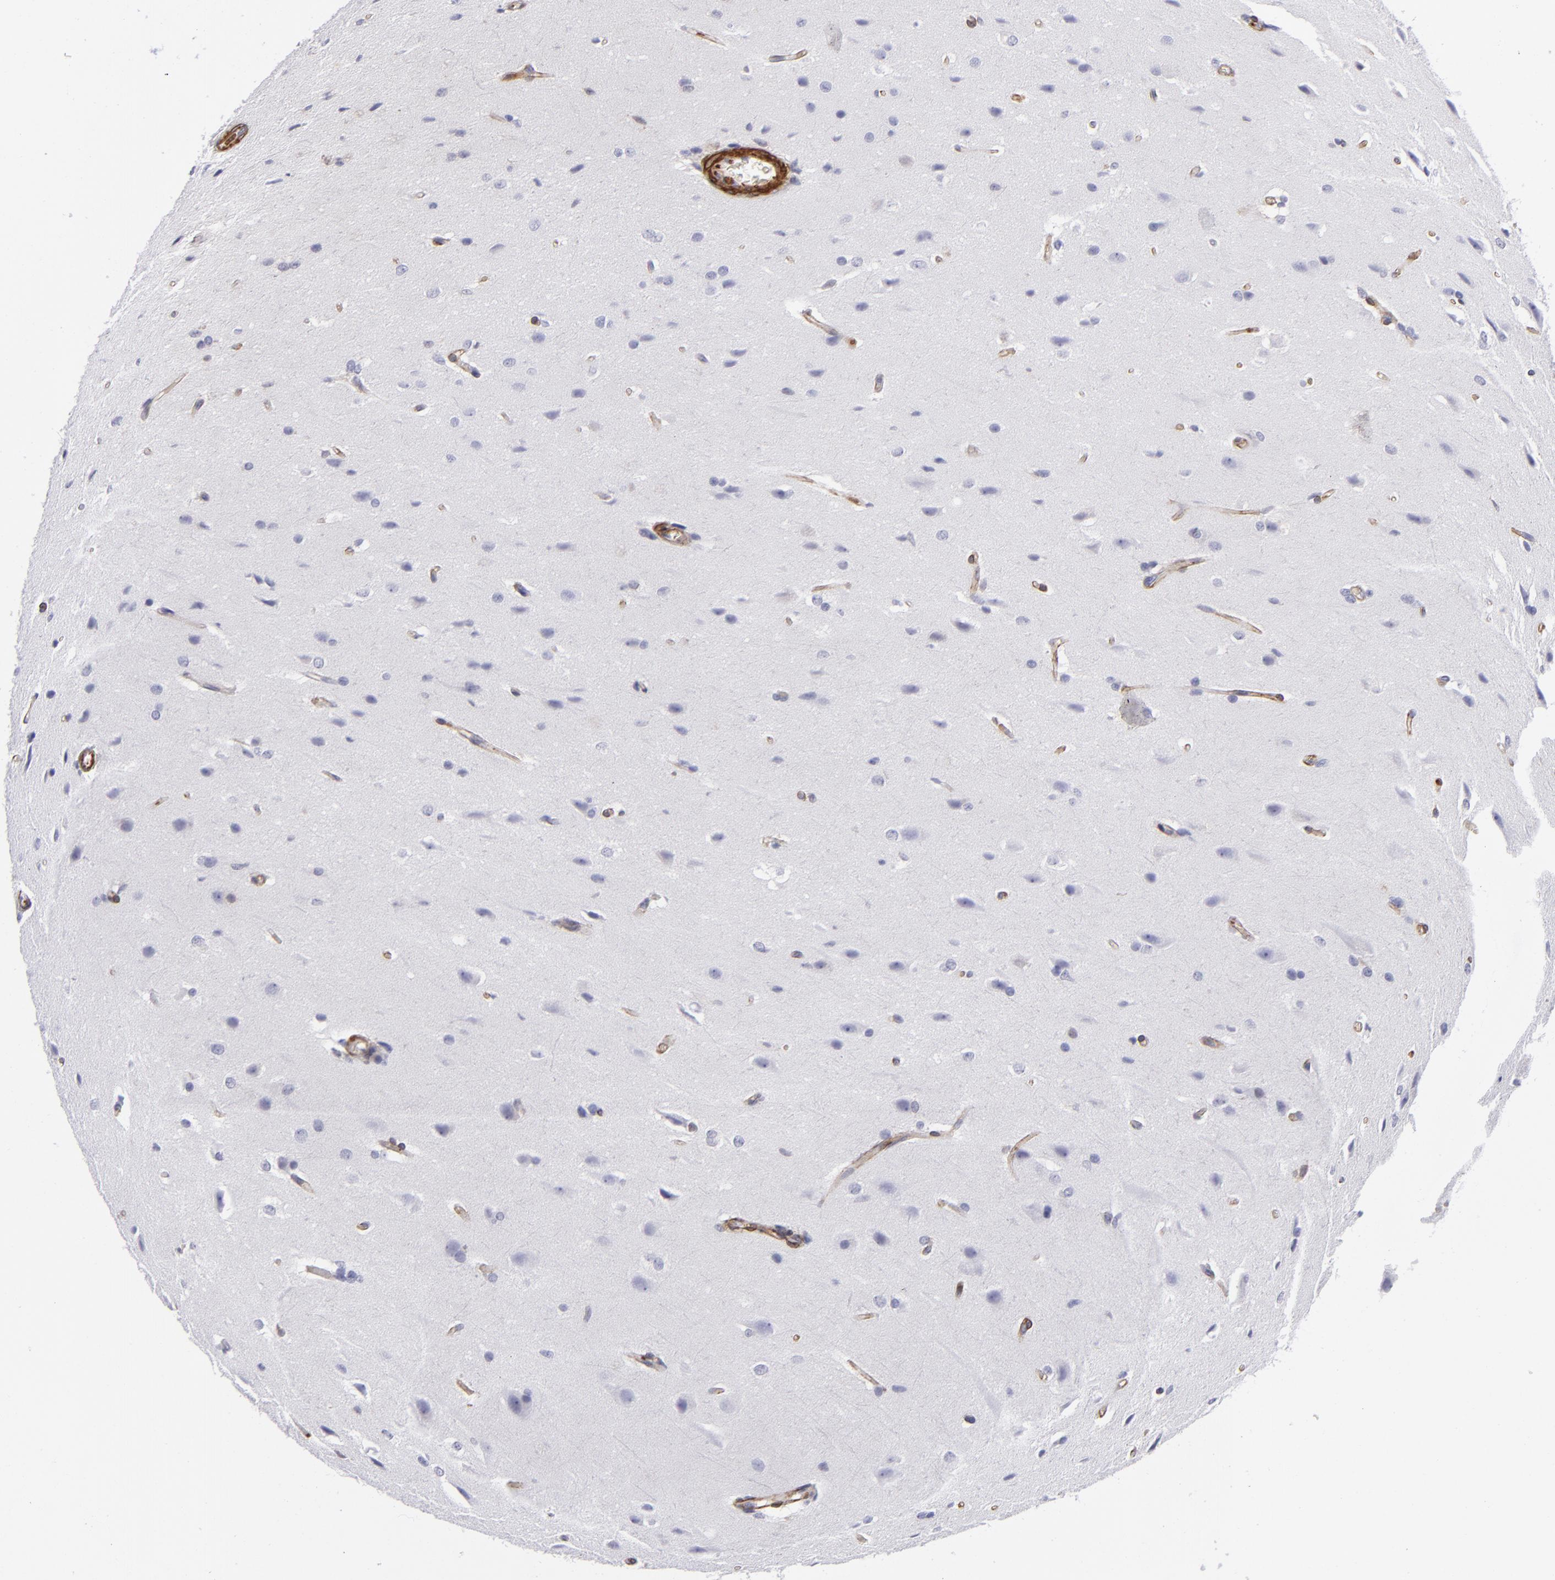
{"staining": {"intensity": "negative", "quantity": "none", "location": "none"}, "tissue": "glioma", "cell_type": "Tumor cells", "image_type": "cancer", "snomed": [{"axis": "morphology", "description": "Glioma, malignant, High grade"}, {"axis": "topography", "description": "Brain"}], "caption": "Immunohistochemical staining of human high-grade glioma (malignant) exhibits no significant staining in tumor cells.", "gene": "VCL", "patient": {"sex": "male", "age": 68}}